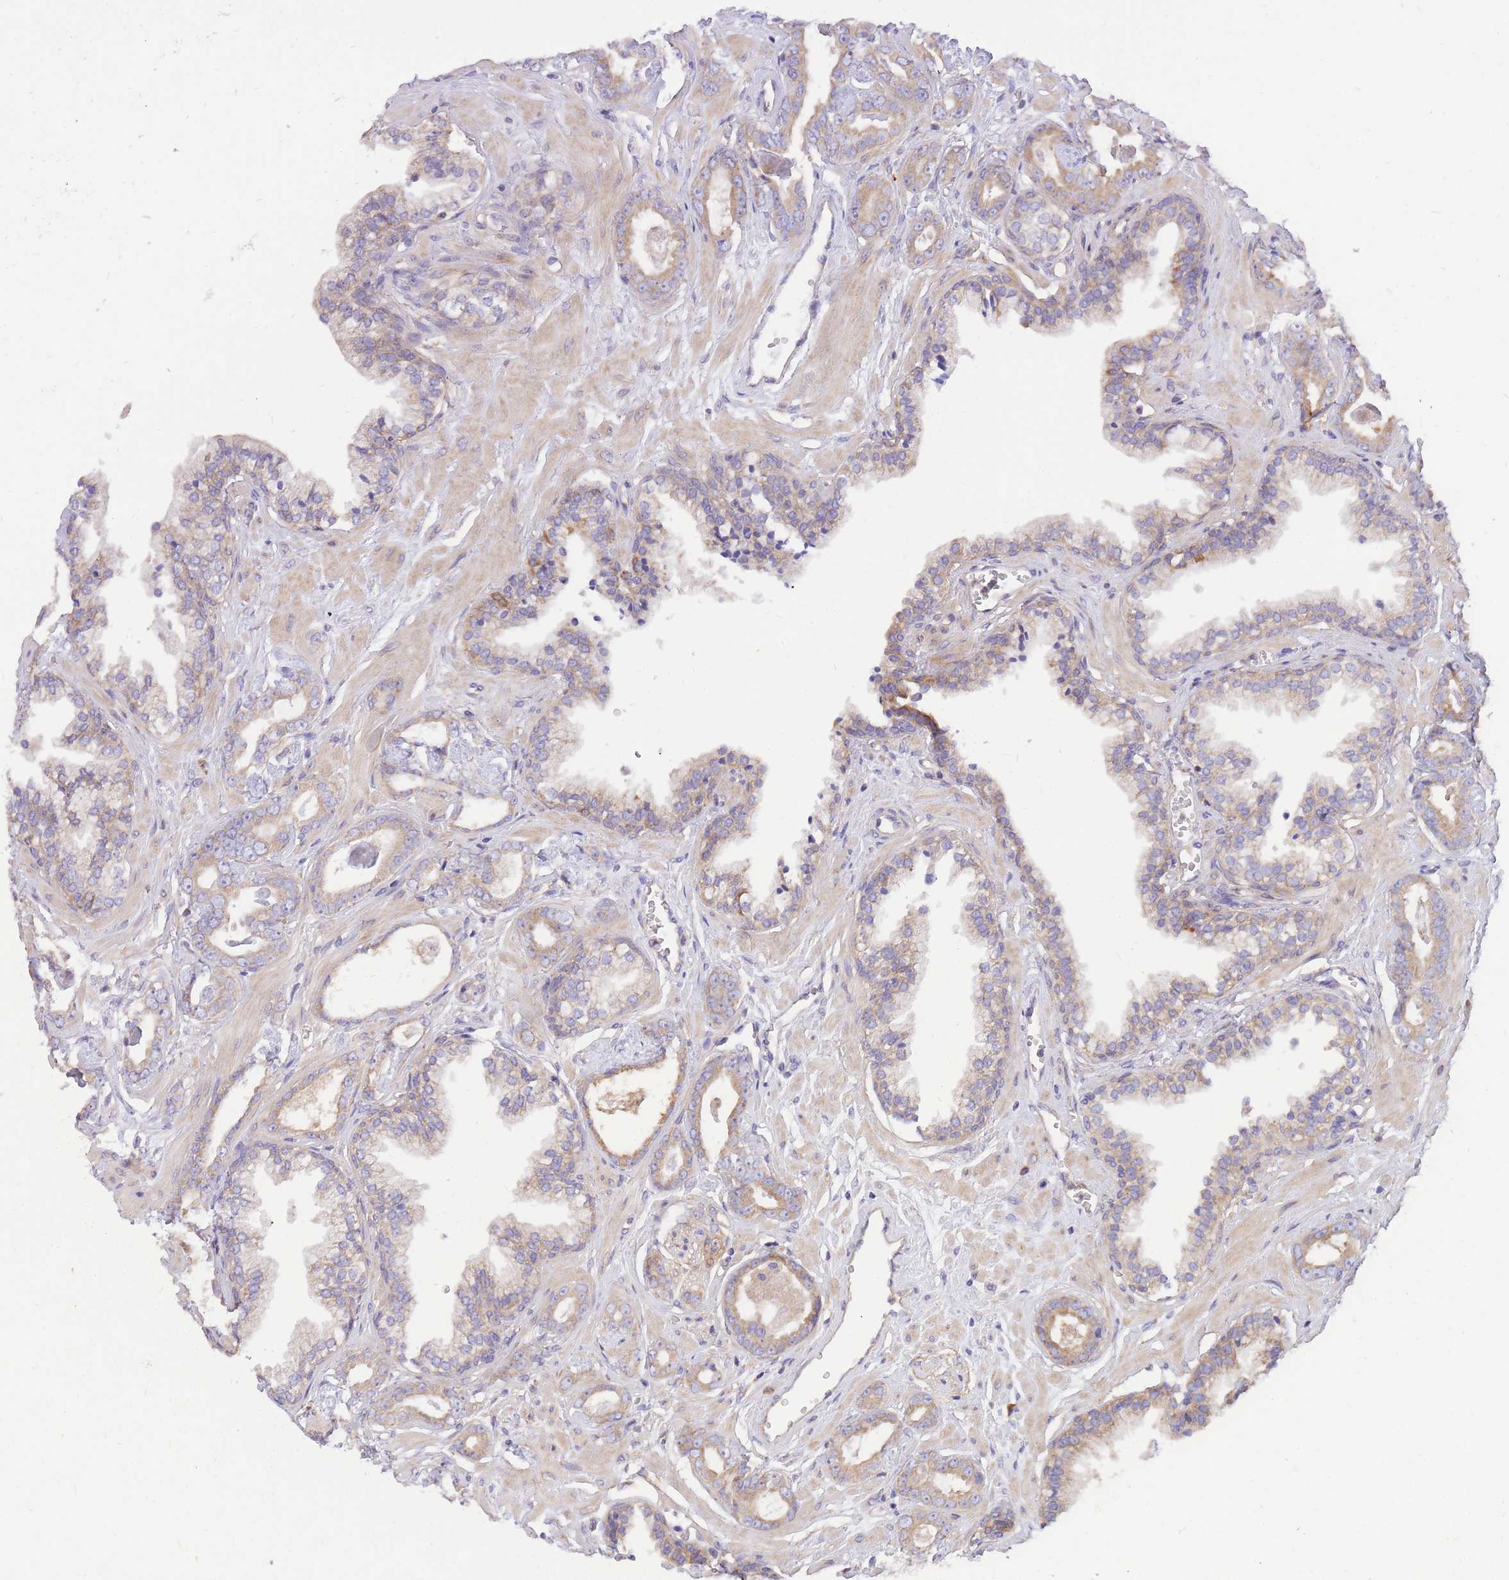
{"staining": {"intensity": "weak", "quantity": "25%-75%", "location": "cytoplasmic/membranous"}, "tissue": "prostate cancer", "cell_type": "Tumor cells", "image_type": "cancer", "snomed": [{"axis": "morphology", "description": "Adenocarcinoma, Low grade"}, {"axis": "topography", "description": "Prostate"}], "caption": "Immunohistochemistry photomicrograph of human prostate cancer (low-grade adenocarcinoma) stained for a protein (brown), which demonstrates low levels of weak cytoplasmic/membranous expression in approximately 25%-75% of tumor cells.", "gene": "GBP7", "patient": {"sex": "male", "age": 60}}